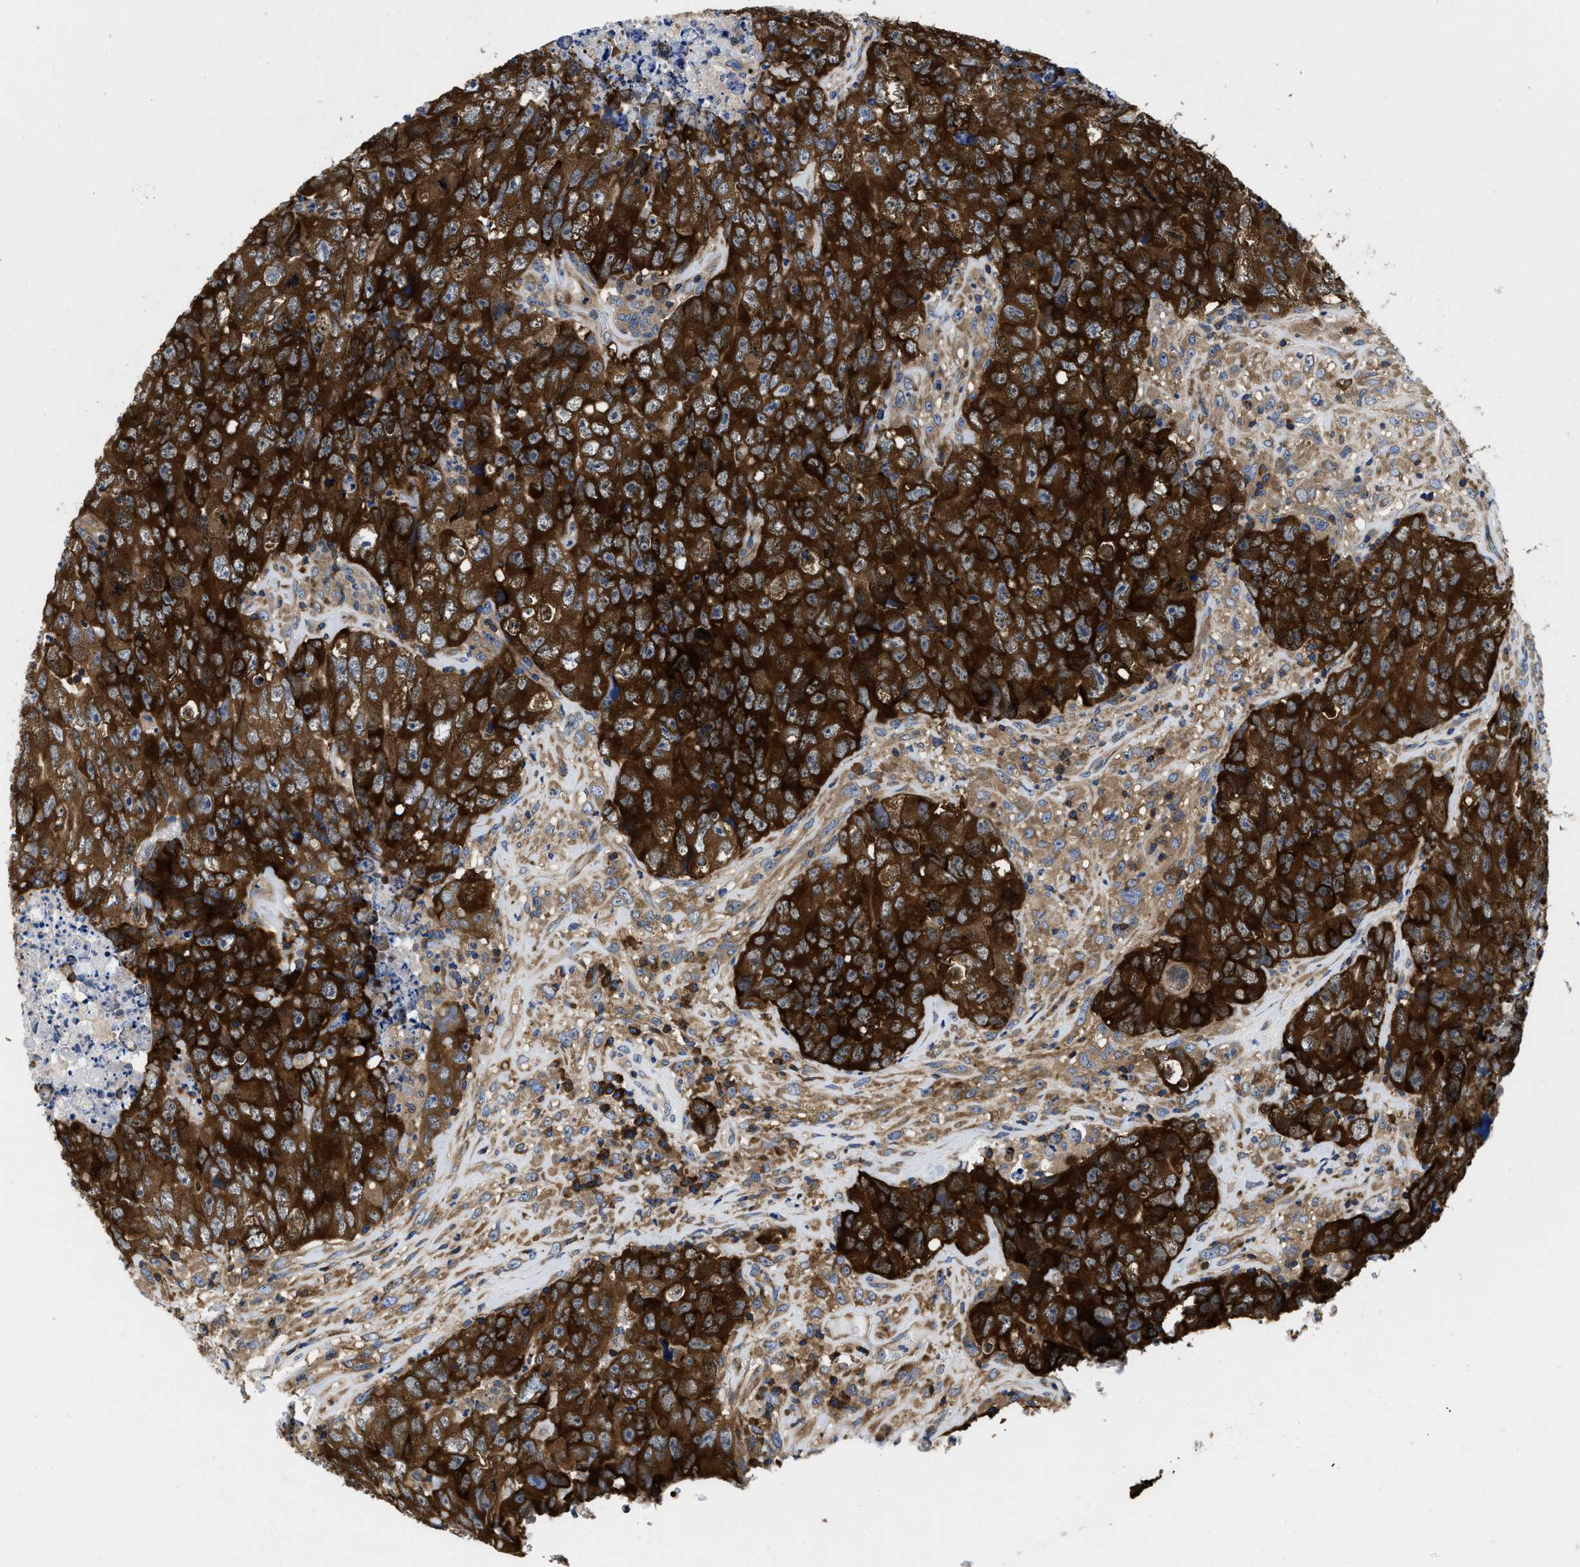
{"staining": {"intensity": "strong", "quantity": ">75%", "location": "cytoplasmic/membranous"}, "tissue": "testis cancer", "cell_type": "Tumor cells", "image_type": "cancer", "snomed": [{"axis": "morphology", "description": "Carcinoma, Embryonal, NOS"}, {"axis": "topography", "description": "Testis"}], "caption": "Strong cytoplasmic/membranous protein positivity is seen in approximately >75% of tumor cells in testis cancer. (DAB IHC with brightfield microscopy, high magnification).", "gene": "YARS1", "patient": {"sex": "male", "age": 32}}